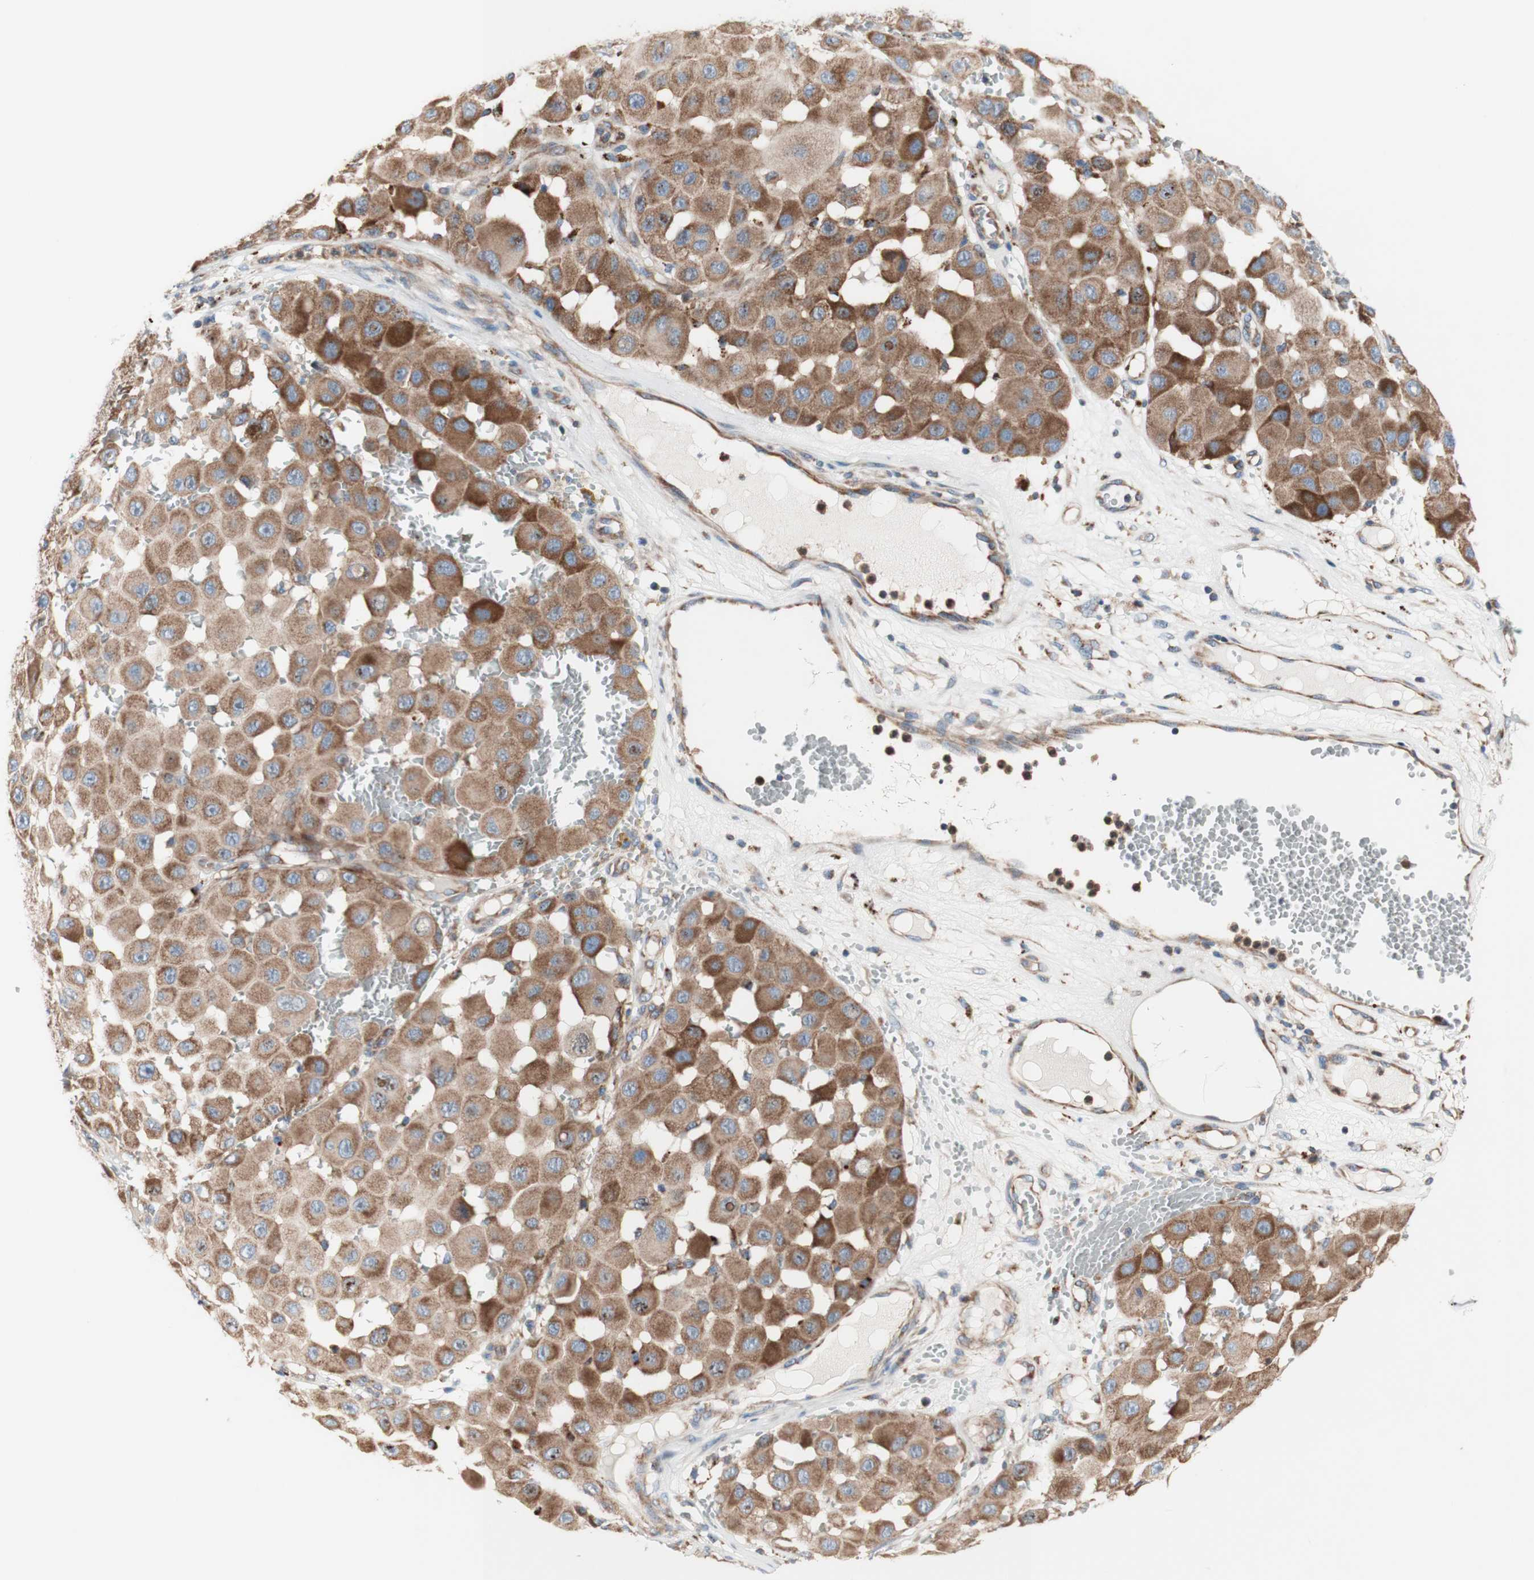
{"staining": {"intensity": "moderate", "quantity": ">75%", "location": "cytoplasmic/membranous"}, "tissue": "melanoma", "cell_type": "Tumor cells", "image_type": "cancer", "snomed": [{"axis": "morphology", "description": "Malignant melanoma, NOS"}, {"axis": "topography", "description": "Skin"}], "caption": "Immunohistochemistry (IHC) (DAB) staining of human melanoma demonstrates moderate cytoplasmic/membranous protein expression in about >75% of tumor cells.", "gene": "FMR1", "patient": {"sex": "female", "age": 81}}